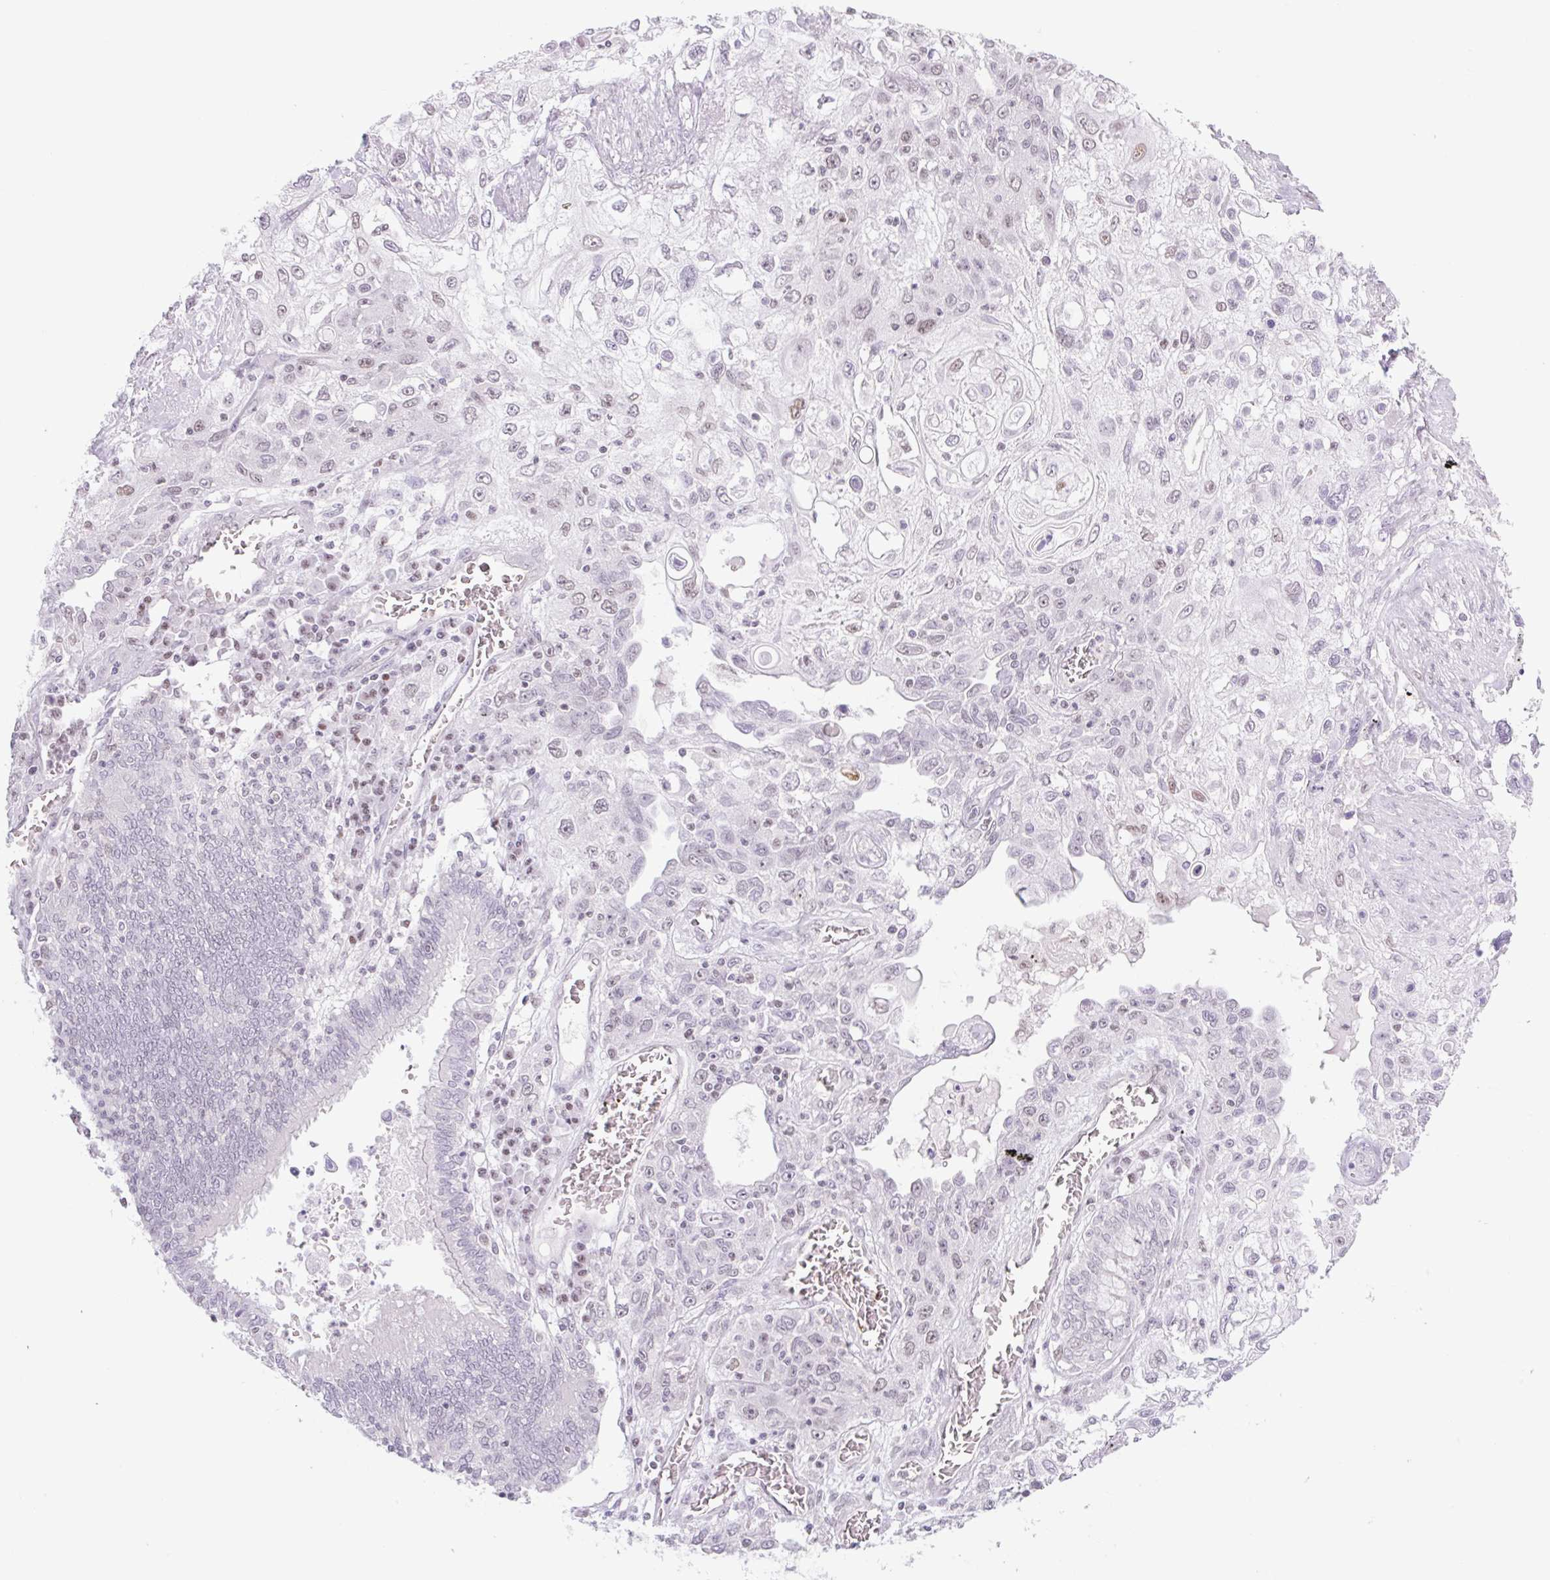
{"staining": {"intensity": "weak", "quantity": "<25%", "location": "nuclear"}, "tissue": "lung cancer", "cell_type": "Tumor cells", "image_type": "cancer", "snomed": [{"axis": "morphology", "description": "Squamous cell carcinoma, NOS"}, {"axis": "topography", "description": "Lung"}], "caption": "Photomicrograph shows no significant protein positivity in tumor cells of lung squamous cell carcinoma. The staining was performed using DAB to visualize the protein expression in brown, while the nuclei were stained in blue with hematoxylin (Magnification: 20x).", "gene": "TLE3", "patient": {"sex": "female", "age": 69}}